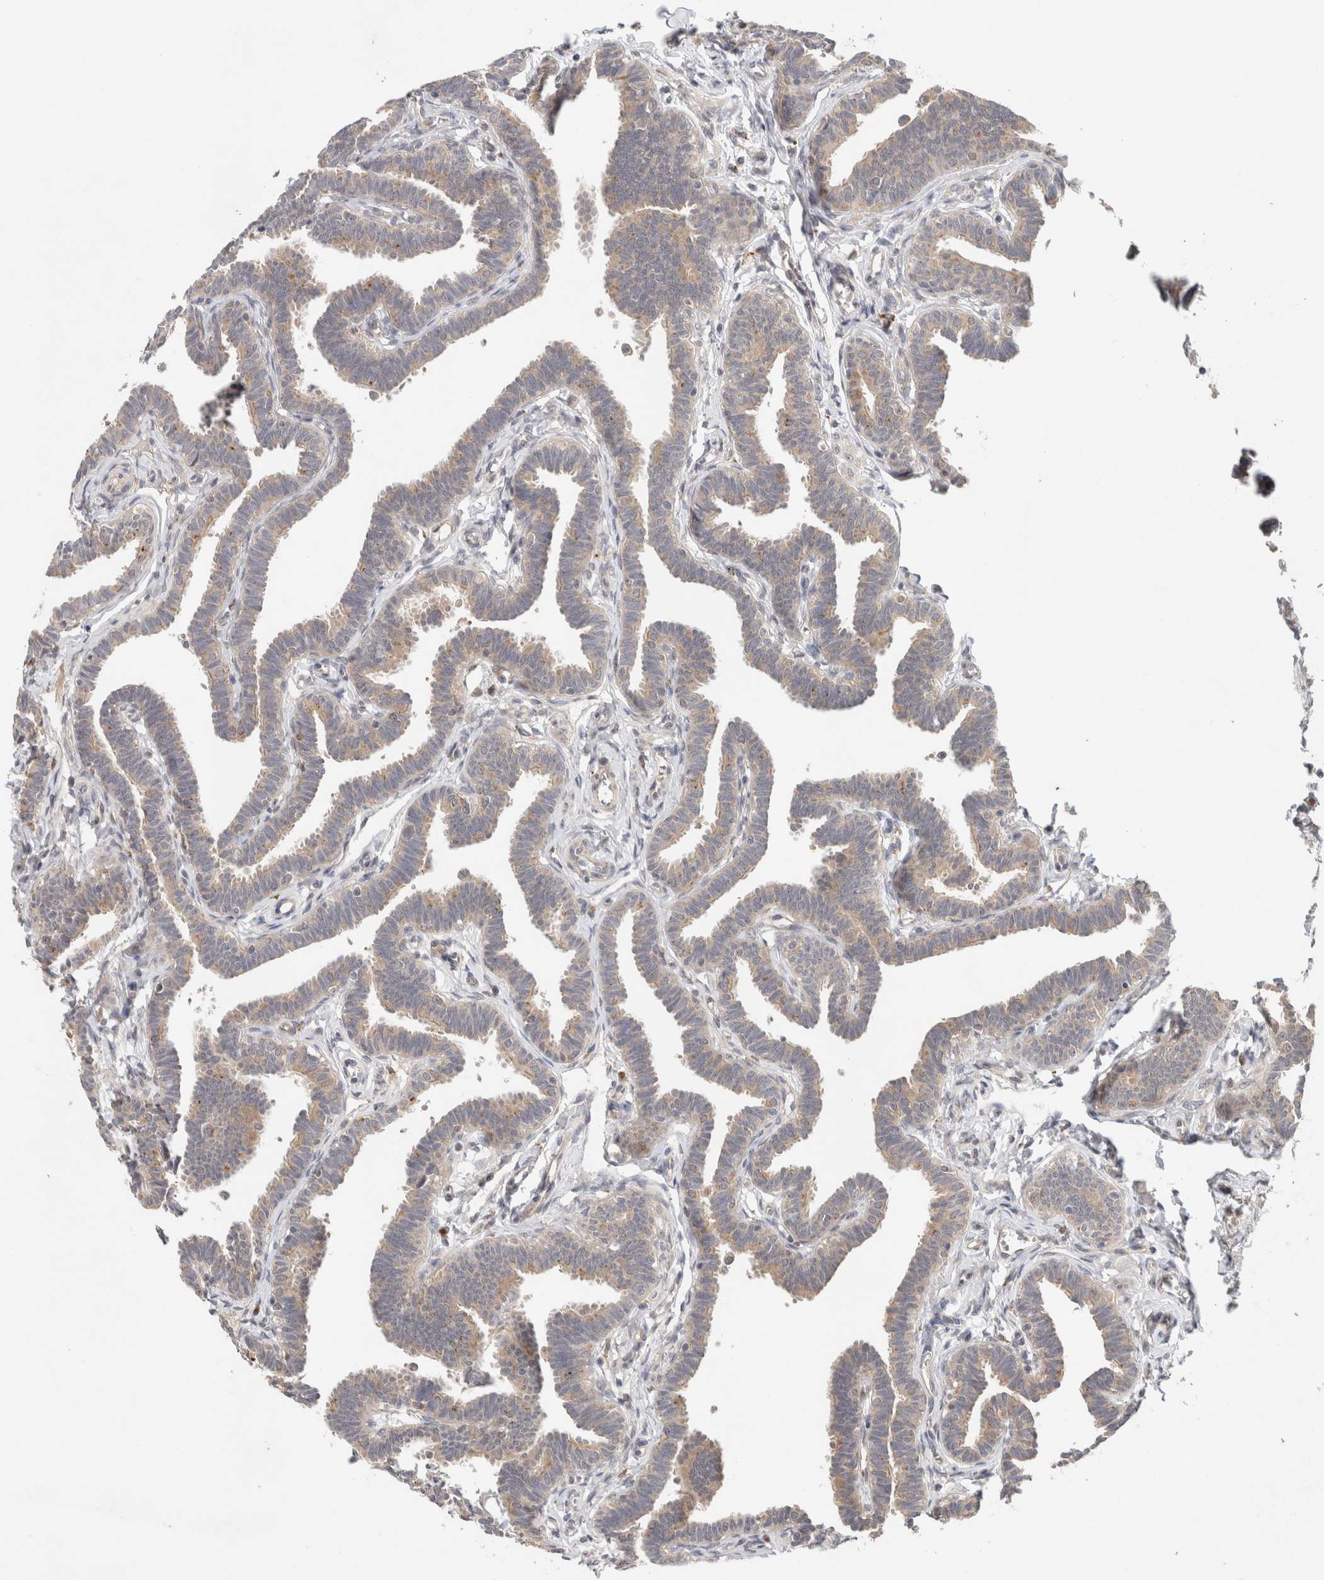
{"staining": {"intensity": "weak", "quantity": "25%-75%", "location": "cytoplasmic/membranous"}, "tissue": "fallopian tube", "cell_type": "Glandular cells", "image_type": "normal", "snomed": [{"axis": "morphology", "description": "Normal tissue, NOS"}, {"axis": "topography", "description": "Fallopian tube"}, {"axis": "topography", "description": "Ovary"}], "caption": "Protein analysis of unremarkable fallopian tube displays weak cytoplasmic/membranous expression in approximately 25%-75% of glandular cells.", "gene": "SGK1", "patient": {"sex": "female", "age": 23}}